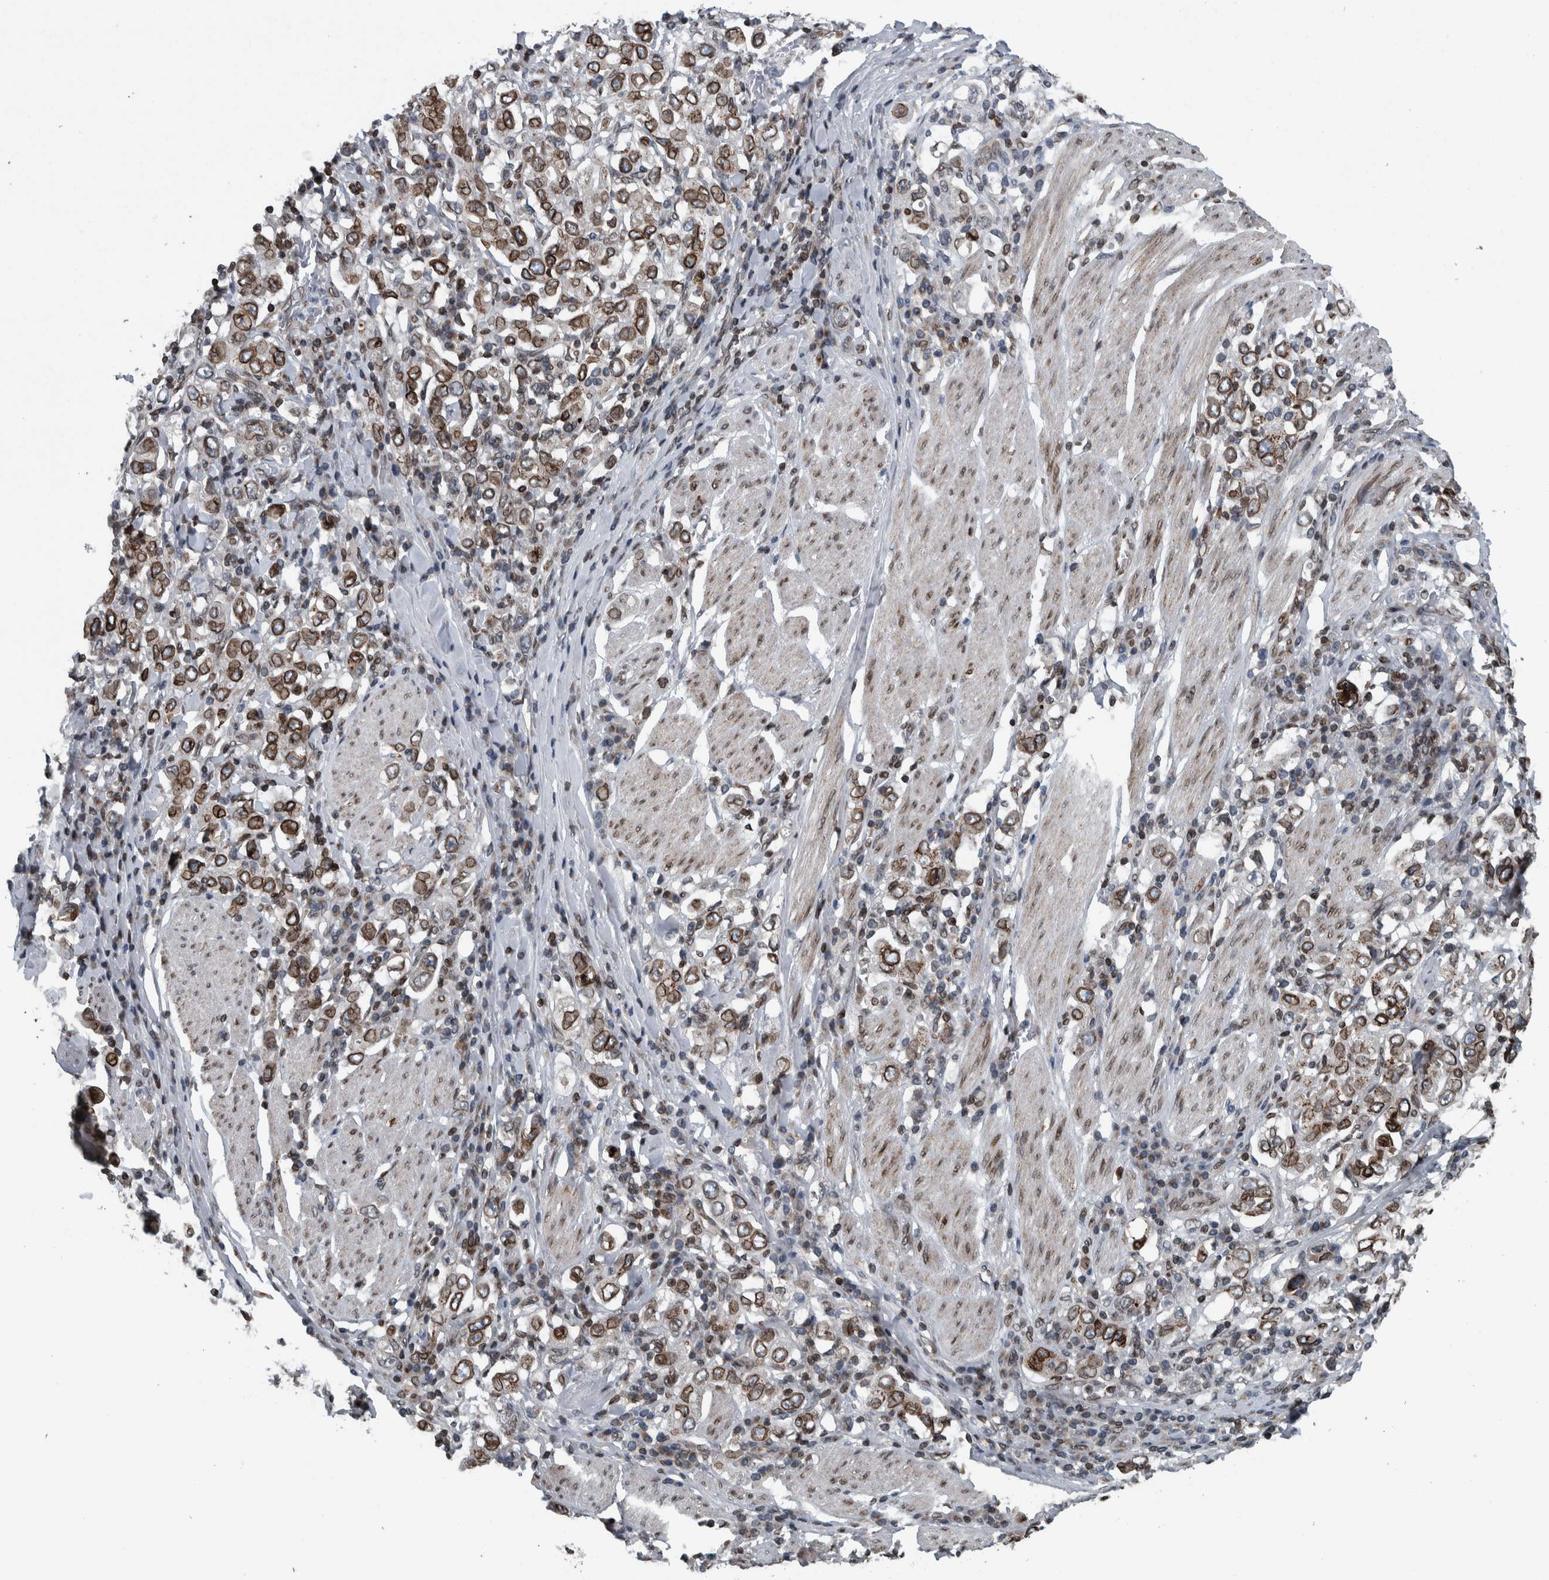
{"staining": {"intensity": "moderate", "quantity": ">75%", "location": "cytoplasmic/membranous,nuclear"}, "tissue": "stomach cancer", "cell_type": "Tumor cells", "image_type": "cancer", "snomed": [{"axis": "morphology", "description": "Adenocarcinoma, NOS"}, {"axis": "topography", "description": "Stomach, upper"}], "caption": "Adenocarcinoma (stomach) was stained to show a protein in brown. There is medium levels of moderate cytoplasmic/membranous and nuclear staining in approximately >75% of tumor cells.", "gene": "FAM135B", "patient": {"sex": "male", "age": 62}}